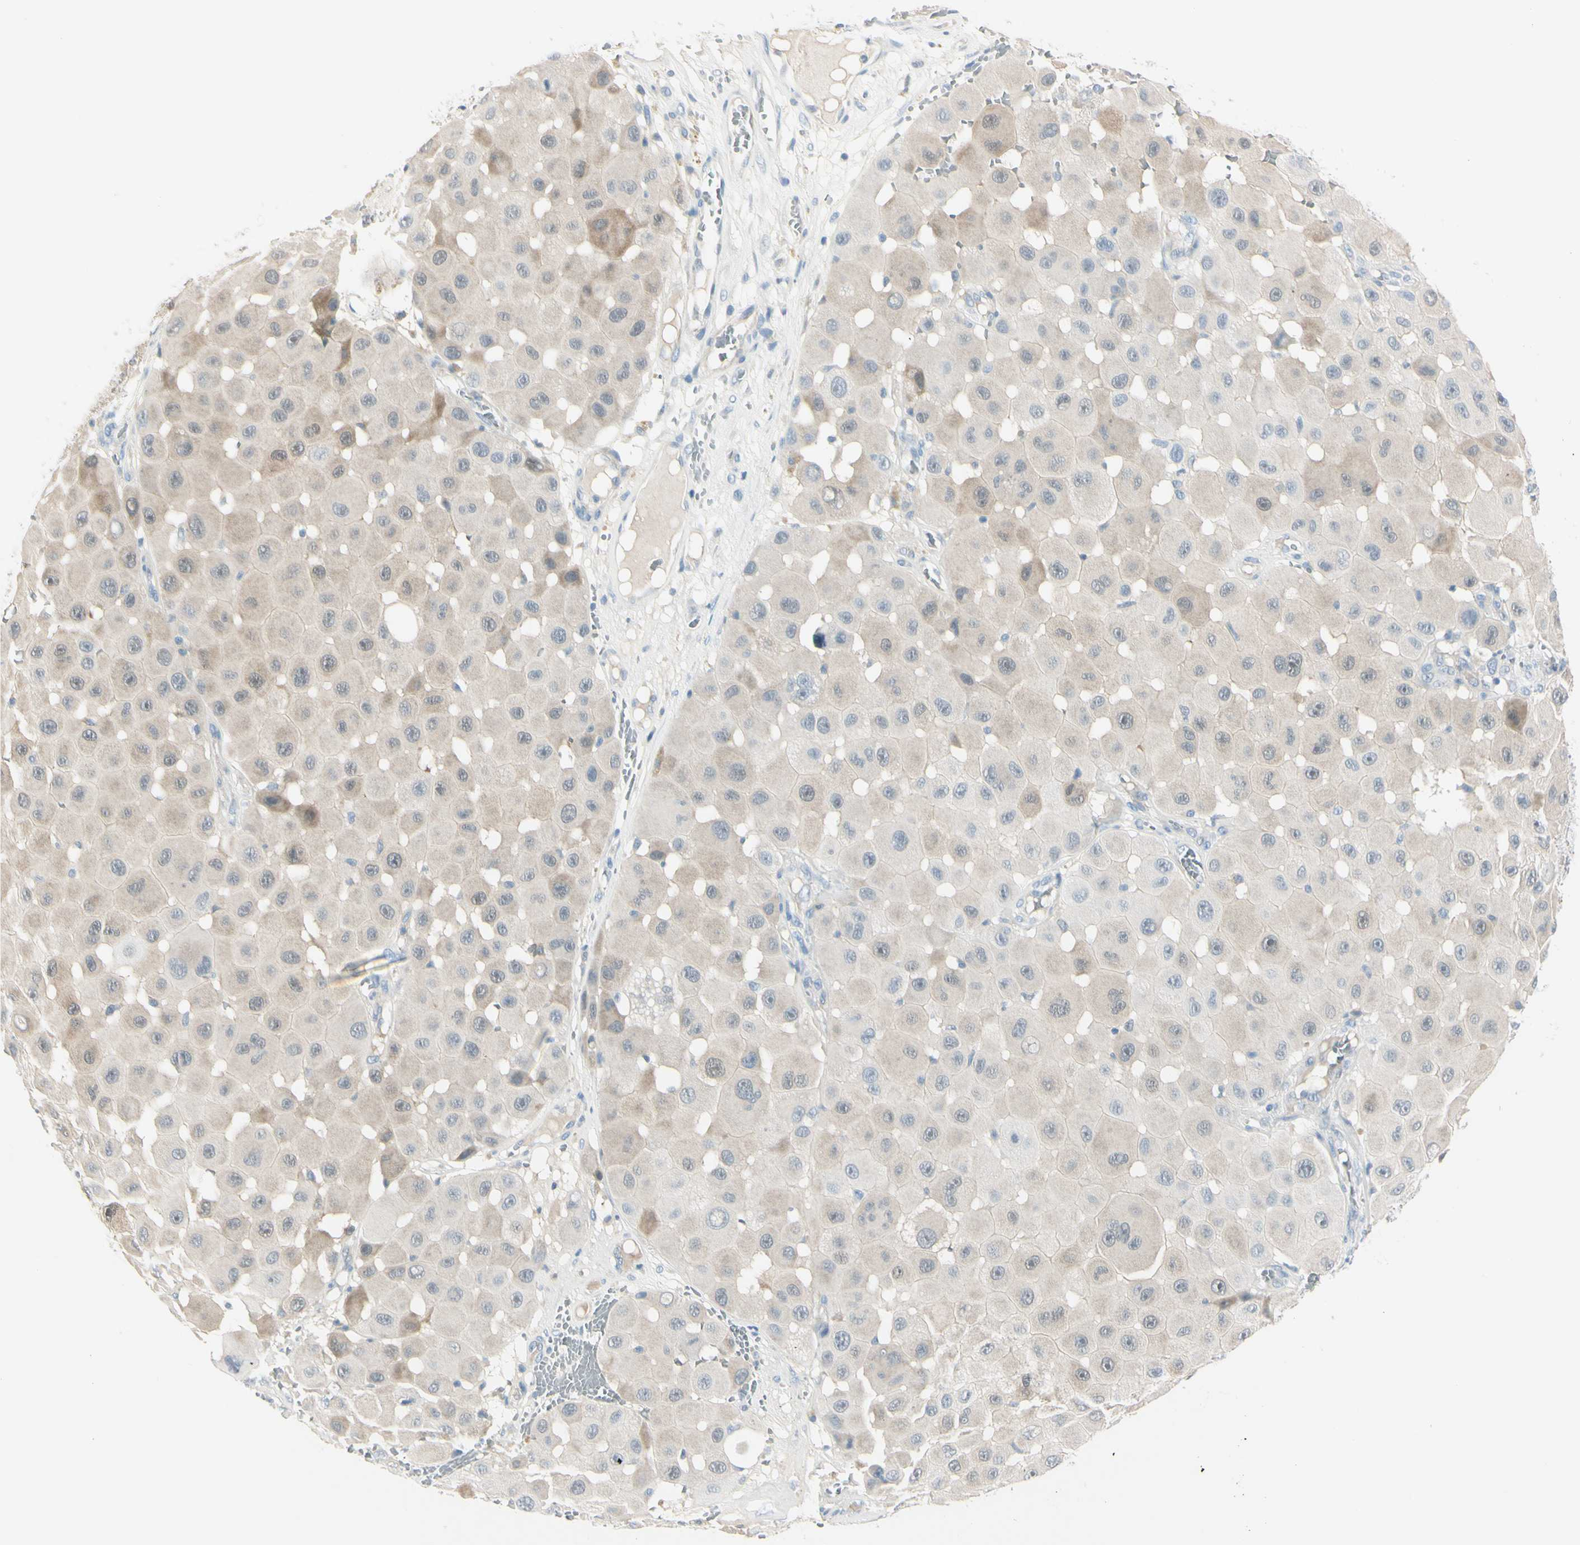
{"staining": {"intensity": "weak", "quantity": "25%-75%", "location": "cytoplasmic/membranous"}, "tissue": "melanoma", "cell_type": "Tumor cells", "image_type": "cancer", "snomed": [{"axis": "morphology", "description": "Malignant melanoma, NOS"}, {"axis": "topography", "description": "Skin"}], "caption": "Tumor cells demonstrate weak cytoplasmic/membranous expression in about 25%-75% of cells in malignant melanoma. The staining is performed using DAB brown chromogen to label protein expression. The nuclei are counter-stained blue using hematoxylin.", "gene": "ASB9", "patient": {"sex": "female", "age": 81}}